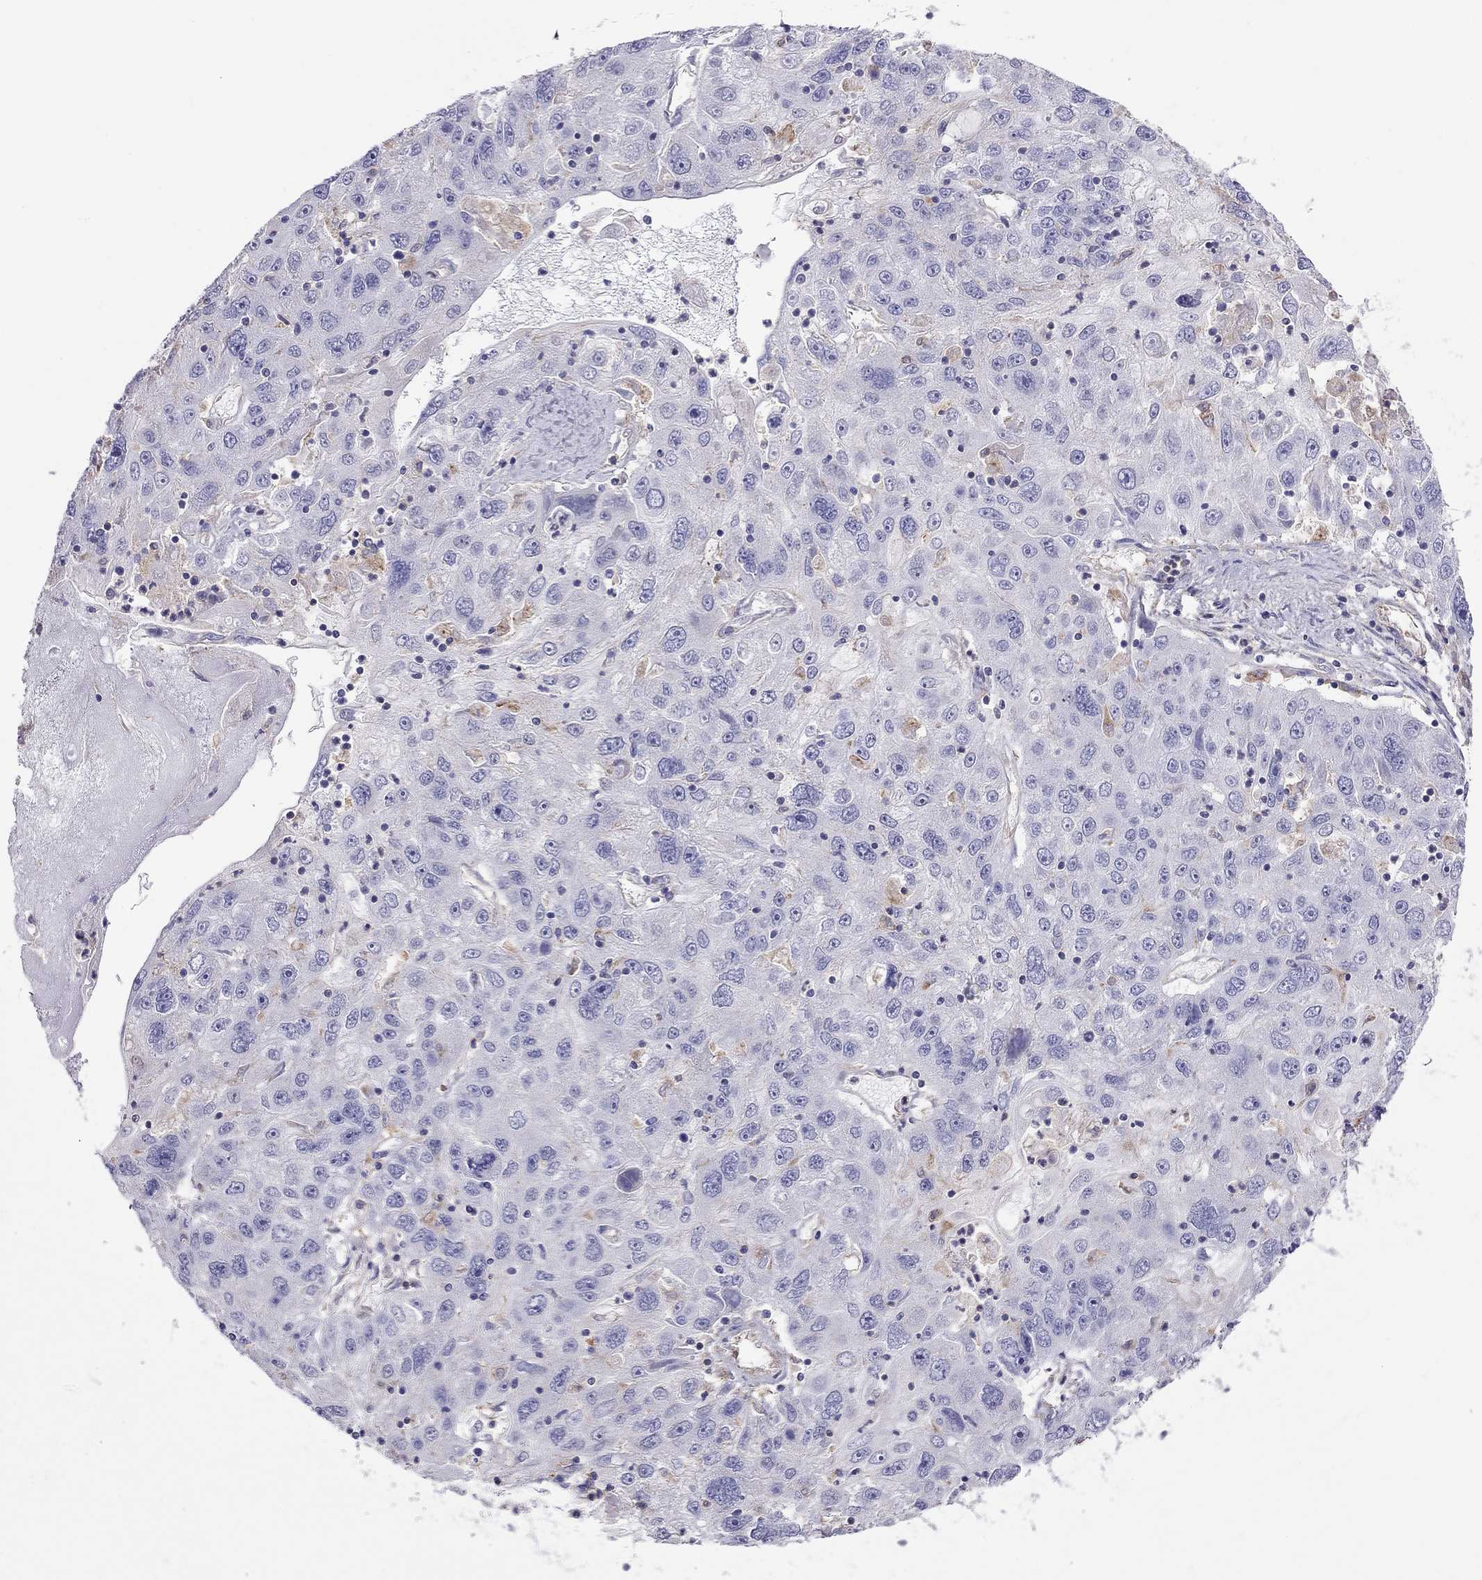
{"staining": {"intensity": "negative", "quantity": "none", "location": "none"}, "tissue": "stomach cancer", "cell_type": "Tumor cells", "image_type": "cancer", "snomed": [{"axis": "morphology", "description": "Adenocarcinoma, NOS"}, {"axis": "topography", "description": "Stomach"}], "caption": "Photomicrograph shows no significant protein expression in tumor cells of stomach cancer (adenocarcinoma).", "gene": "ALOX15B", "patient": {"sex": "male", "age": 56}}